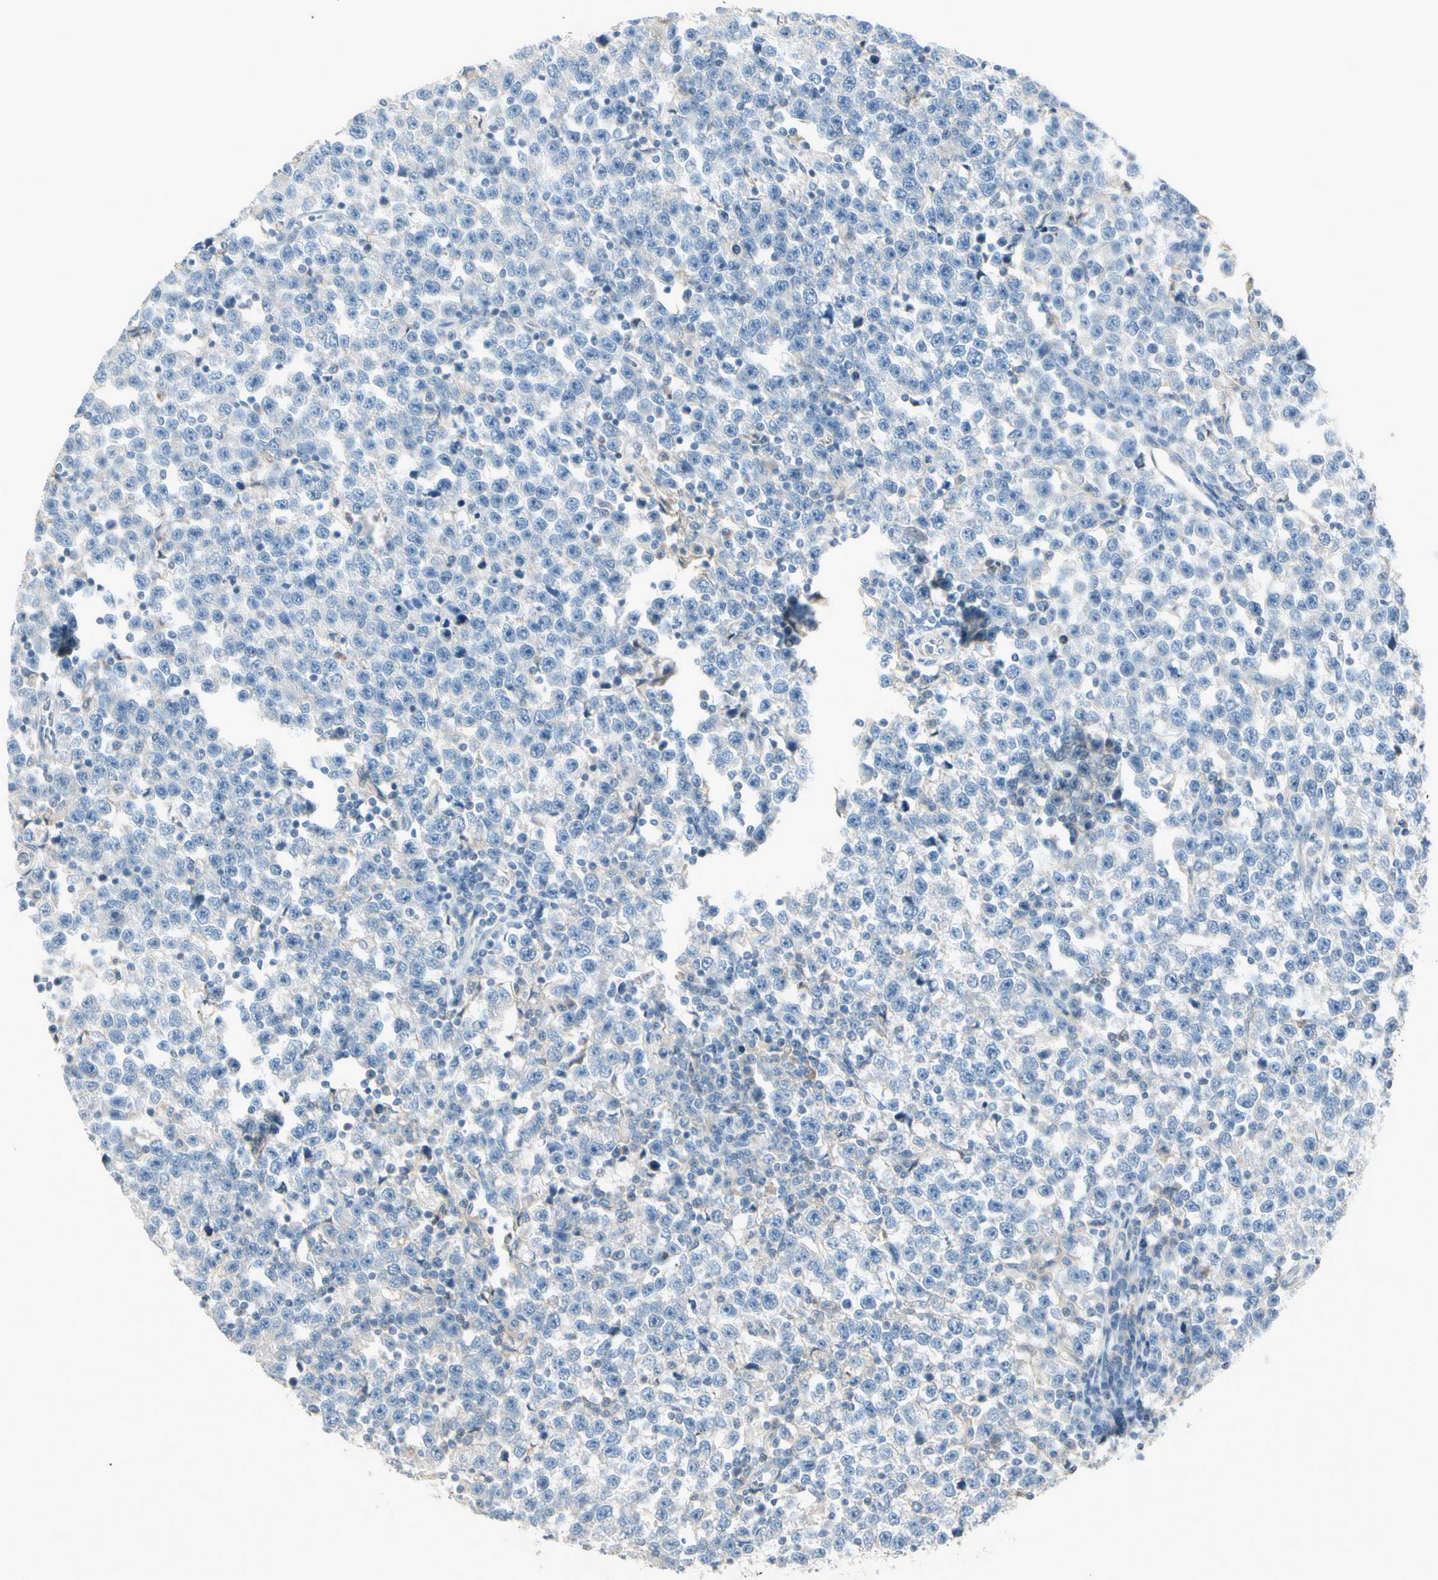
{"staining": {"intensity": "negative", "quantity": "none", "location": "none"}, "tissue": "testis cancer", "cell_type": "Tumor cells", "image_type": "cancer", "snomed": [{"axis": "morphology", "description": "Seminoma, NOS"}, {"axis": "topography", "description": "Testis"}], "caption": "An immunohistochemistry histopathology image of seminoma (testis) is shown. There is no staining in tumor cells of seminoma (testis).", "gene": "CYP2E1", "patient": {"sex": "male", "age": 43}}